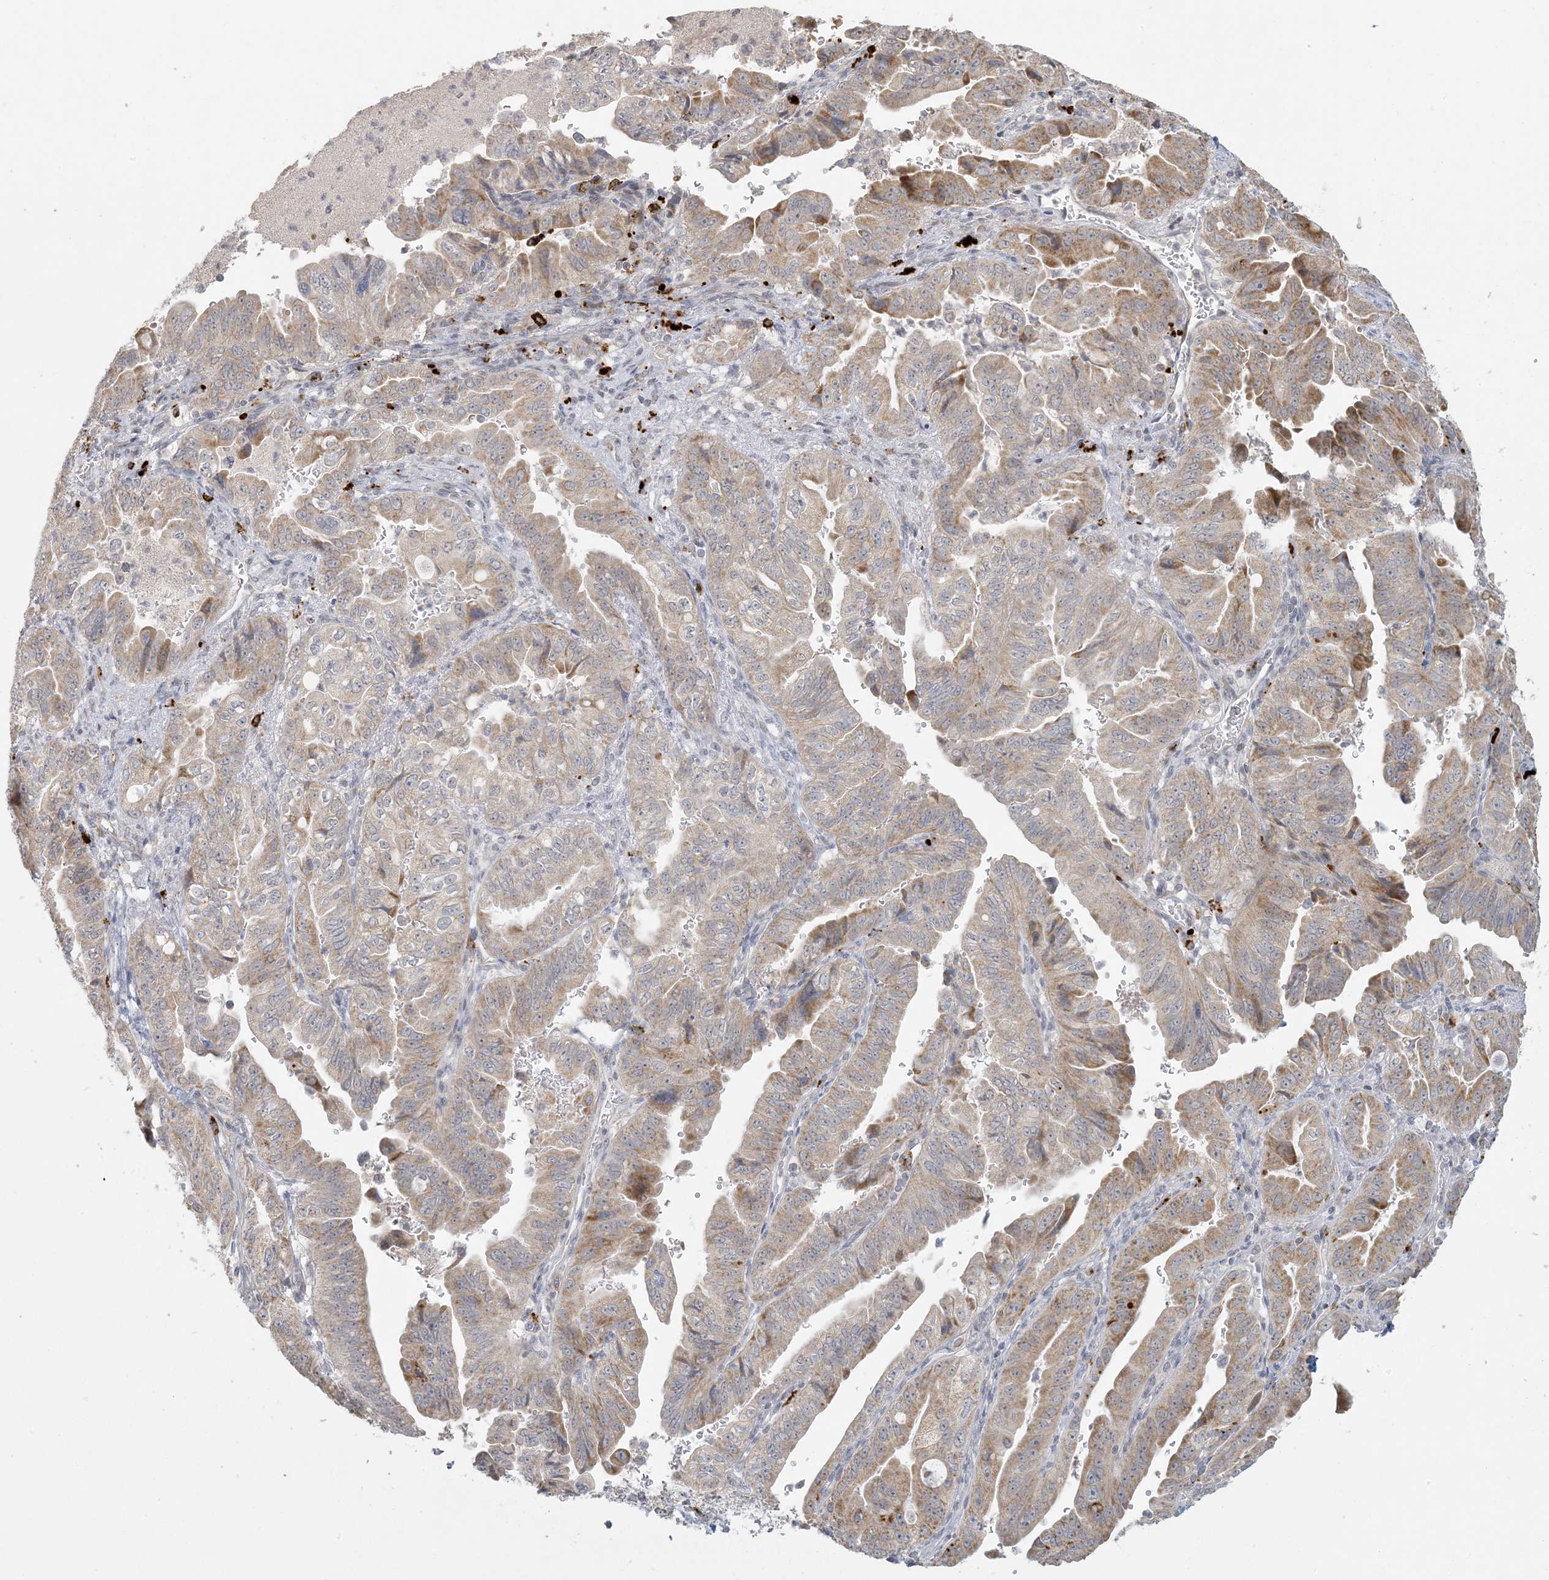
{"staining": {"intensity": "moderate", "quantity": "25%-75%", "location": "cytoplasmic/membranous"}, "tissue": "pancreatic cancer", "cell_type": "Tumor cells", "image_type": "cancer", "snomed": [{"axis": "morphology", "description": "Adenocarcinoma, NOS"}, {"axis": "topography", "description": "Pancreas"}], "caption": "Moderate cytoplasmic/membranous protein staining is present in about 25%-75% of tumor cells in adenocarcinoma (pancreatic).", "gene": "MCAT", "patient": {"sex": "male", "age": 70}}